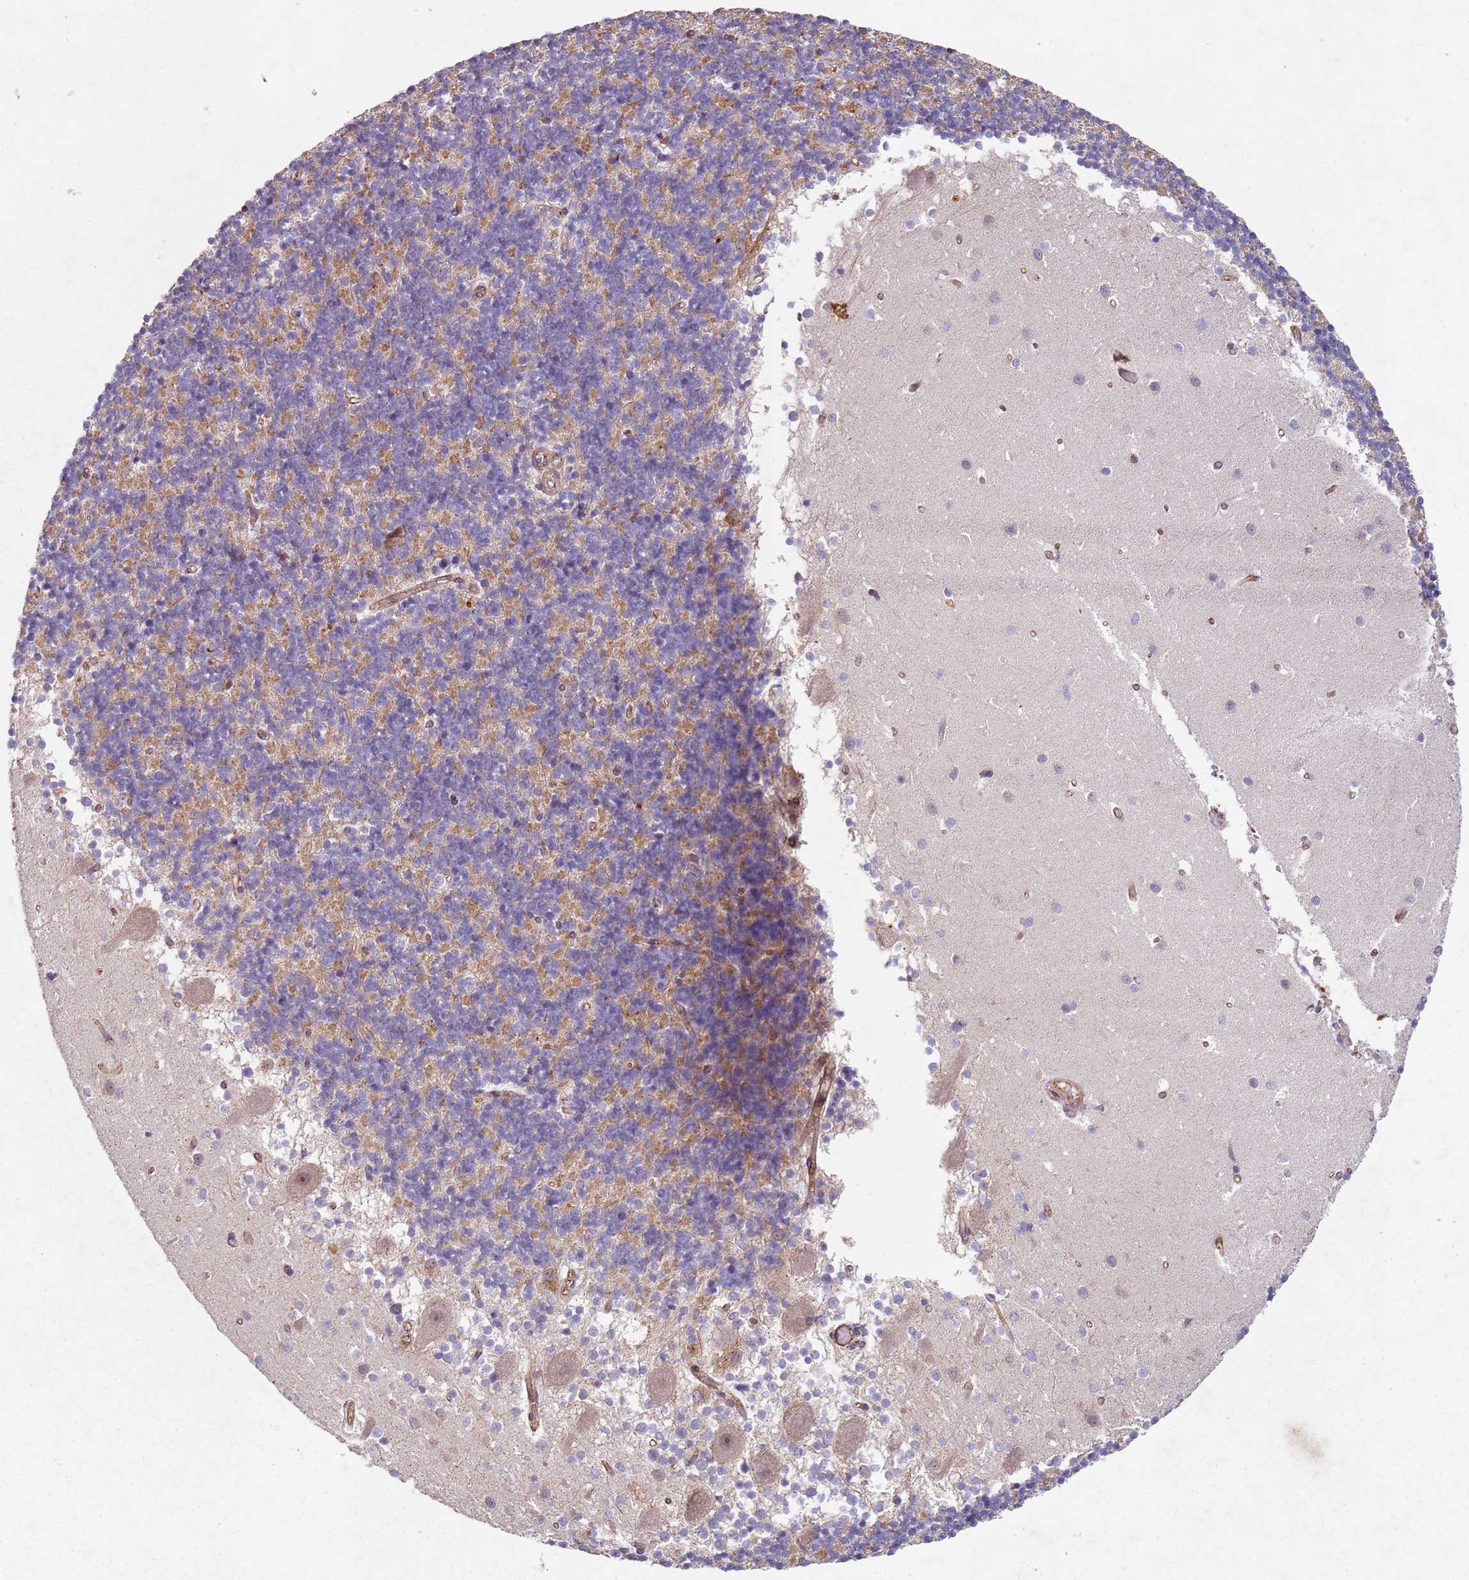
{"staining": {"intensity": "moderate", "quantity": "25%-75%", "location": "cytoplasmic/membranous"}, "tissue": "cerebellum", "cell_type": "Cells in granular layer", "image_type": "normal", "snomed": [{"axis": "morphology", "description": "Normal tissue, NOS"}, {"axis": "topography", "description": "Cerebellum"}], "caption": "Moderate cytoplasmic/membranous positivity for a protein is seen in approximately 25%-75% of cells in granular layer of normal cerebellum using IHC.", "gene": "C2CD4B", "patient": {"sex": "male", "age": 54}}